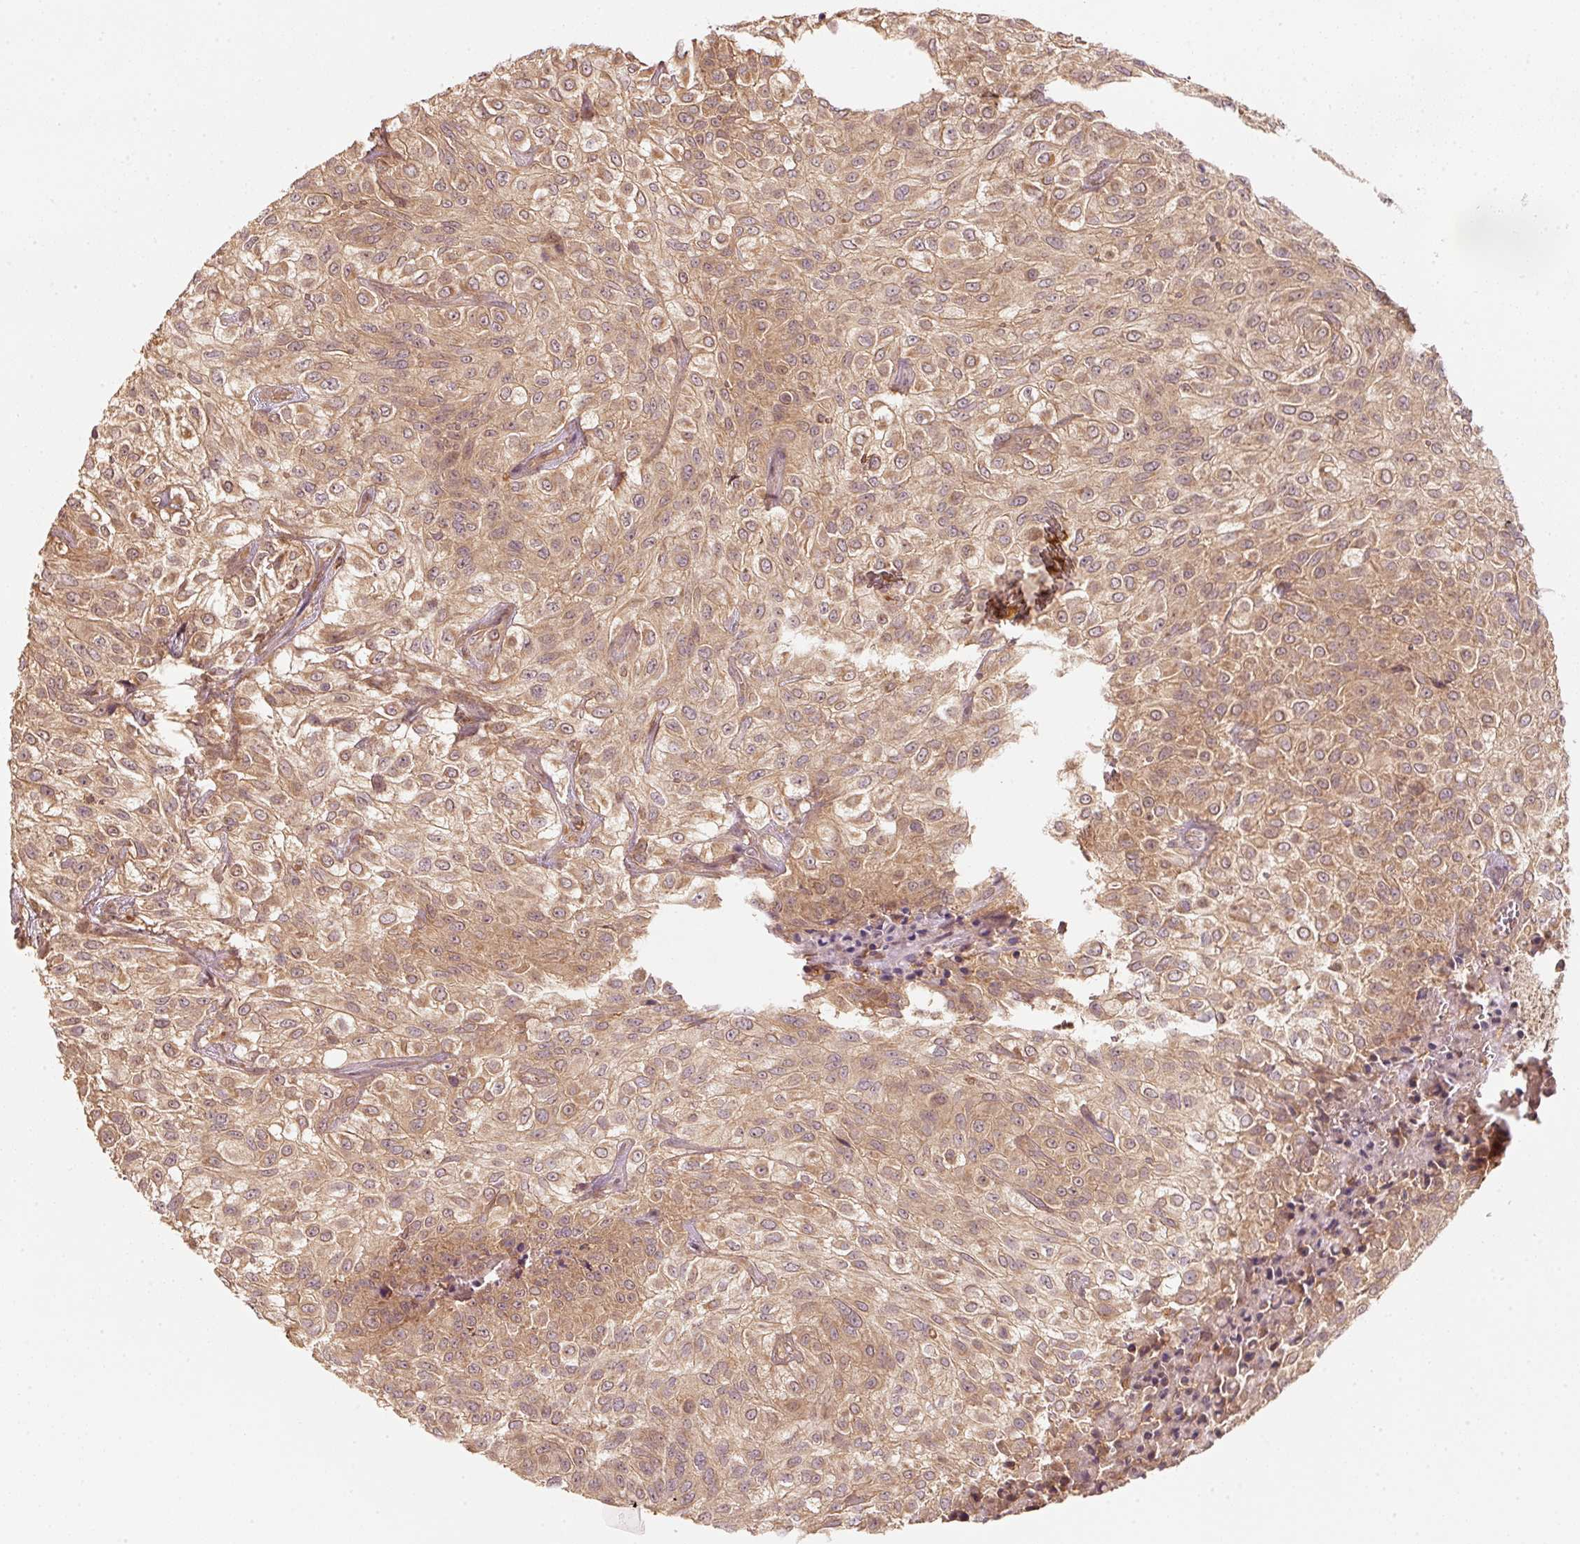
{"staining": {"intensity": "moderate", "quantity": ">75%", "location": "cytoplasmic/membranous"}, "tissue": "urothelial cancer", "cell_type": "Tumor cells", "image_type": "cancer", "snomed": [{"axis": "morphology", "description": "Urothelial carcinoma, High grade"}, {"axis": "topography", "description": "Urinary bladder"}], "caption": "Protein positivity by IHC shows moderate cytoplasmic/membranous positivity in approximately >75% of tumor cells in urothelial cancer.", "gene": "RRAS2", "patient": {"sex": "male", "age": 56}}